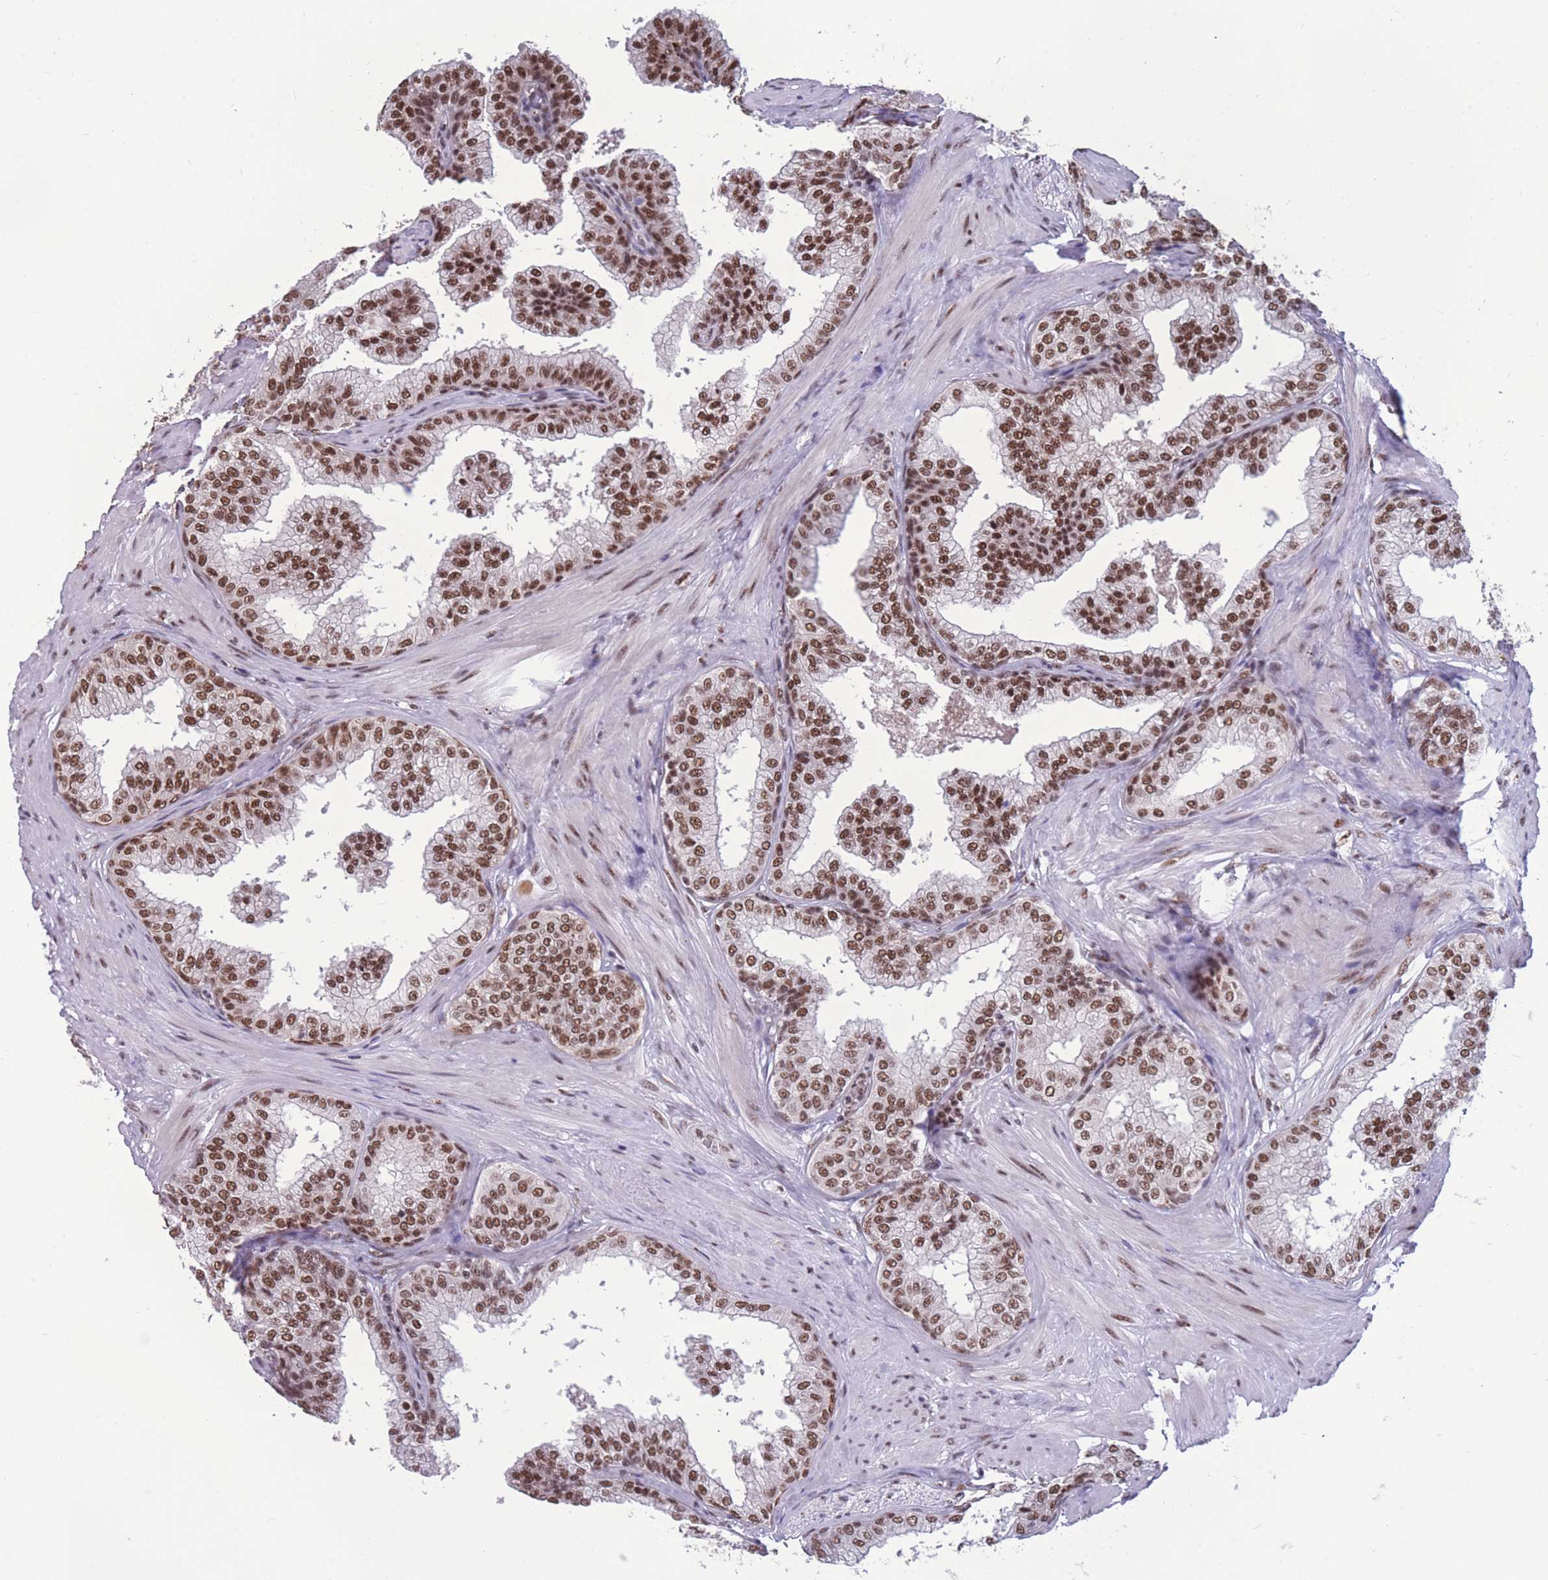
{"staining": {"intensity": "strong", "quantity": ">75%", "location": "nuclear"}, "tissue": "prostate", "cell_type": "Glandular cells", "image_type": "normal", "snomed": [{"axis": "morphology", "description": "Normal tissue, NOS"}, {"axis": "topography", "description": "Prostate"}], "caption": "Unremarkable prostate exhibits strong nuclear expression in approximately >75% of glandular cells, visualized by immunohistochemistry.", "gene": "PRPF19", "patient": {"sex": "male", "age": 60}}